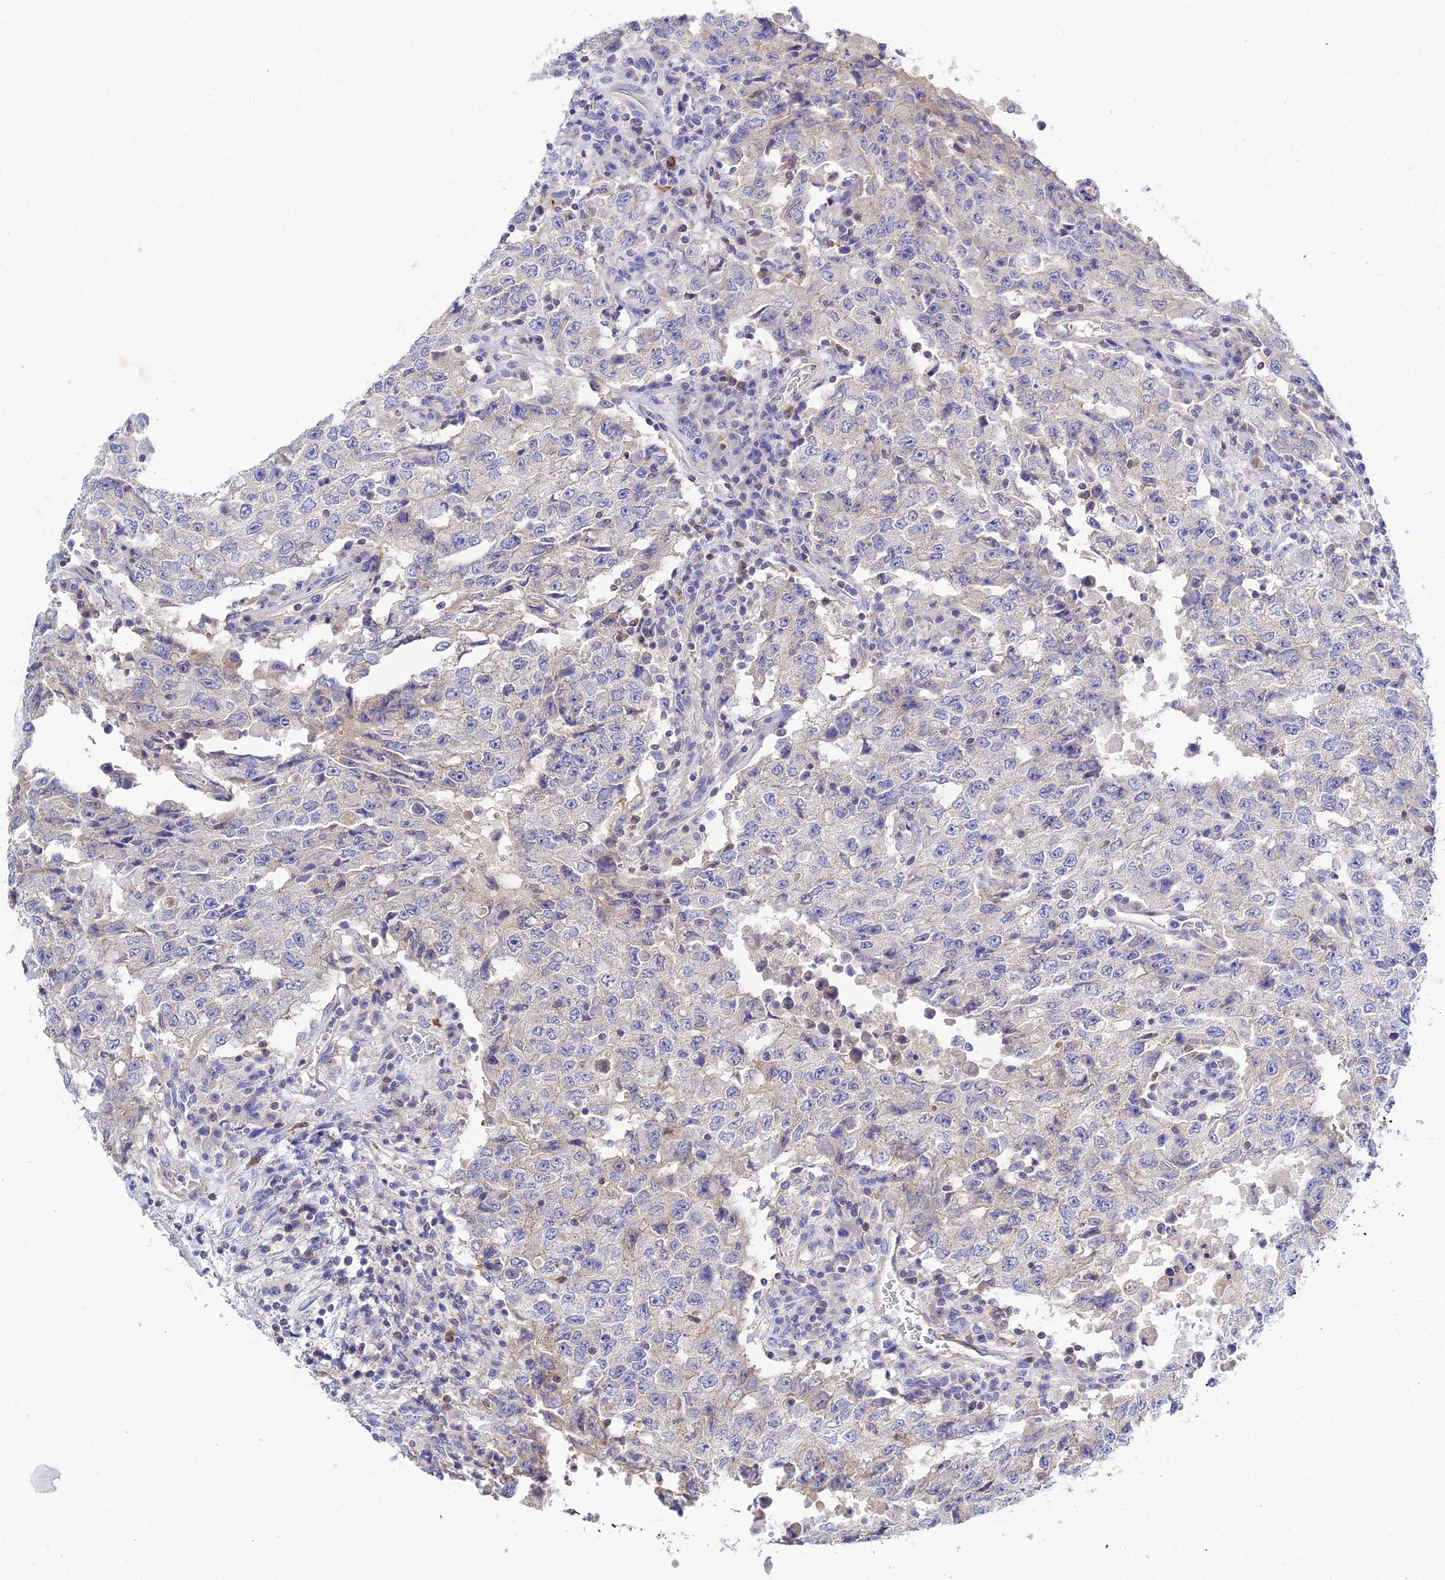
{"staining": {"intensity": "negative", "quantity": "none", "location": "none"}, "tissue": "testis cancer", "cell_type": "Tumor cells", "image_type": "cancer", "snomed": [{"axis": "morphology", "description": "Carcinoma, Embryonal, NOS"}, {"axis": "topography", "description": "Testis"}], "caption": "Immunohistochemistry micrograph of neoplastic tissue: human testis cancer (embryonal carcinoma) stained with DAB exhibits no significant protein staining in tumor cells. Nuclei are stained in blue.", "gene": "APOBEC3H", "patient": {"sex": "male", "age": 26}}